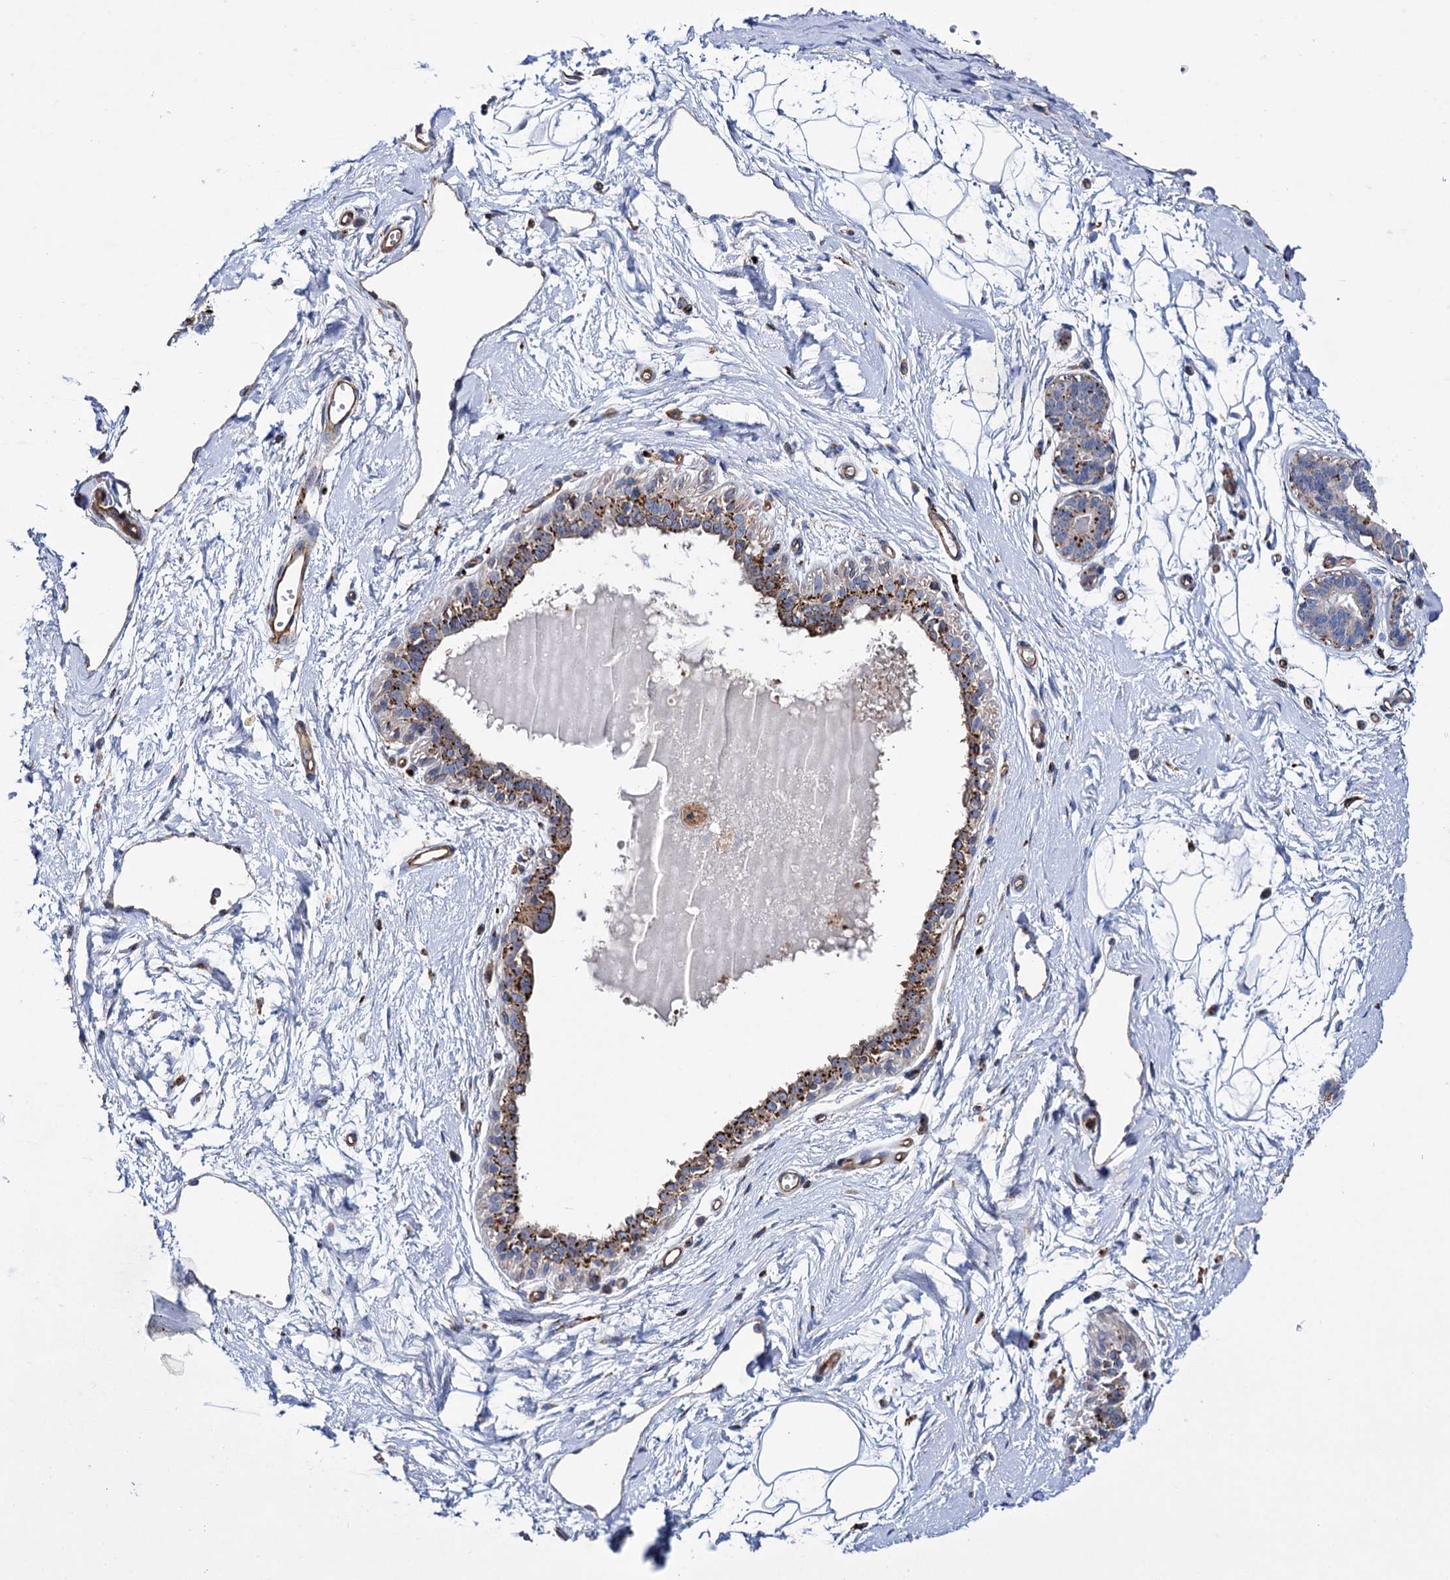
{"staining": {"intensity": "negative", "quantity": "none", "location": "none"}, "tissue": "breast", "cell_type": "Adipocytes", "image_type": "normal", "snomed": [{"axis": "morphology", "description": "Normal tissue, NOS"}, {"axis": "topography", "description": "Breast"}], "caption": "Immunohistochemical staining of unremarkable human breast displays no significant positivity in adipocytes.", "gene": "SCPEP1", "patient": {"sex": "female", "age": 45}}